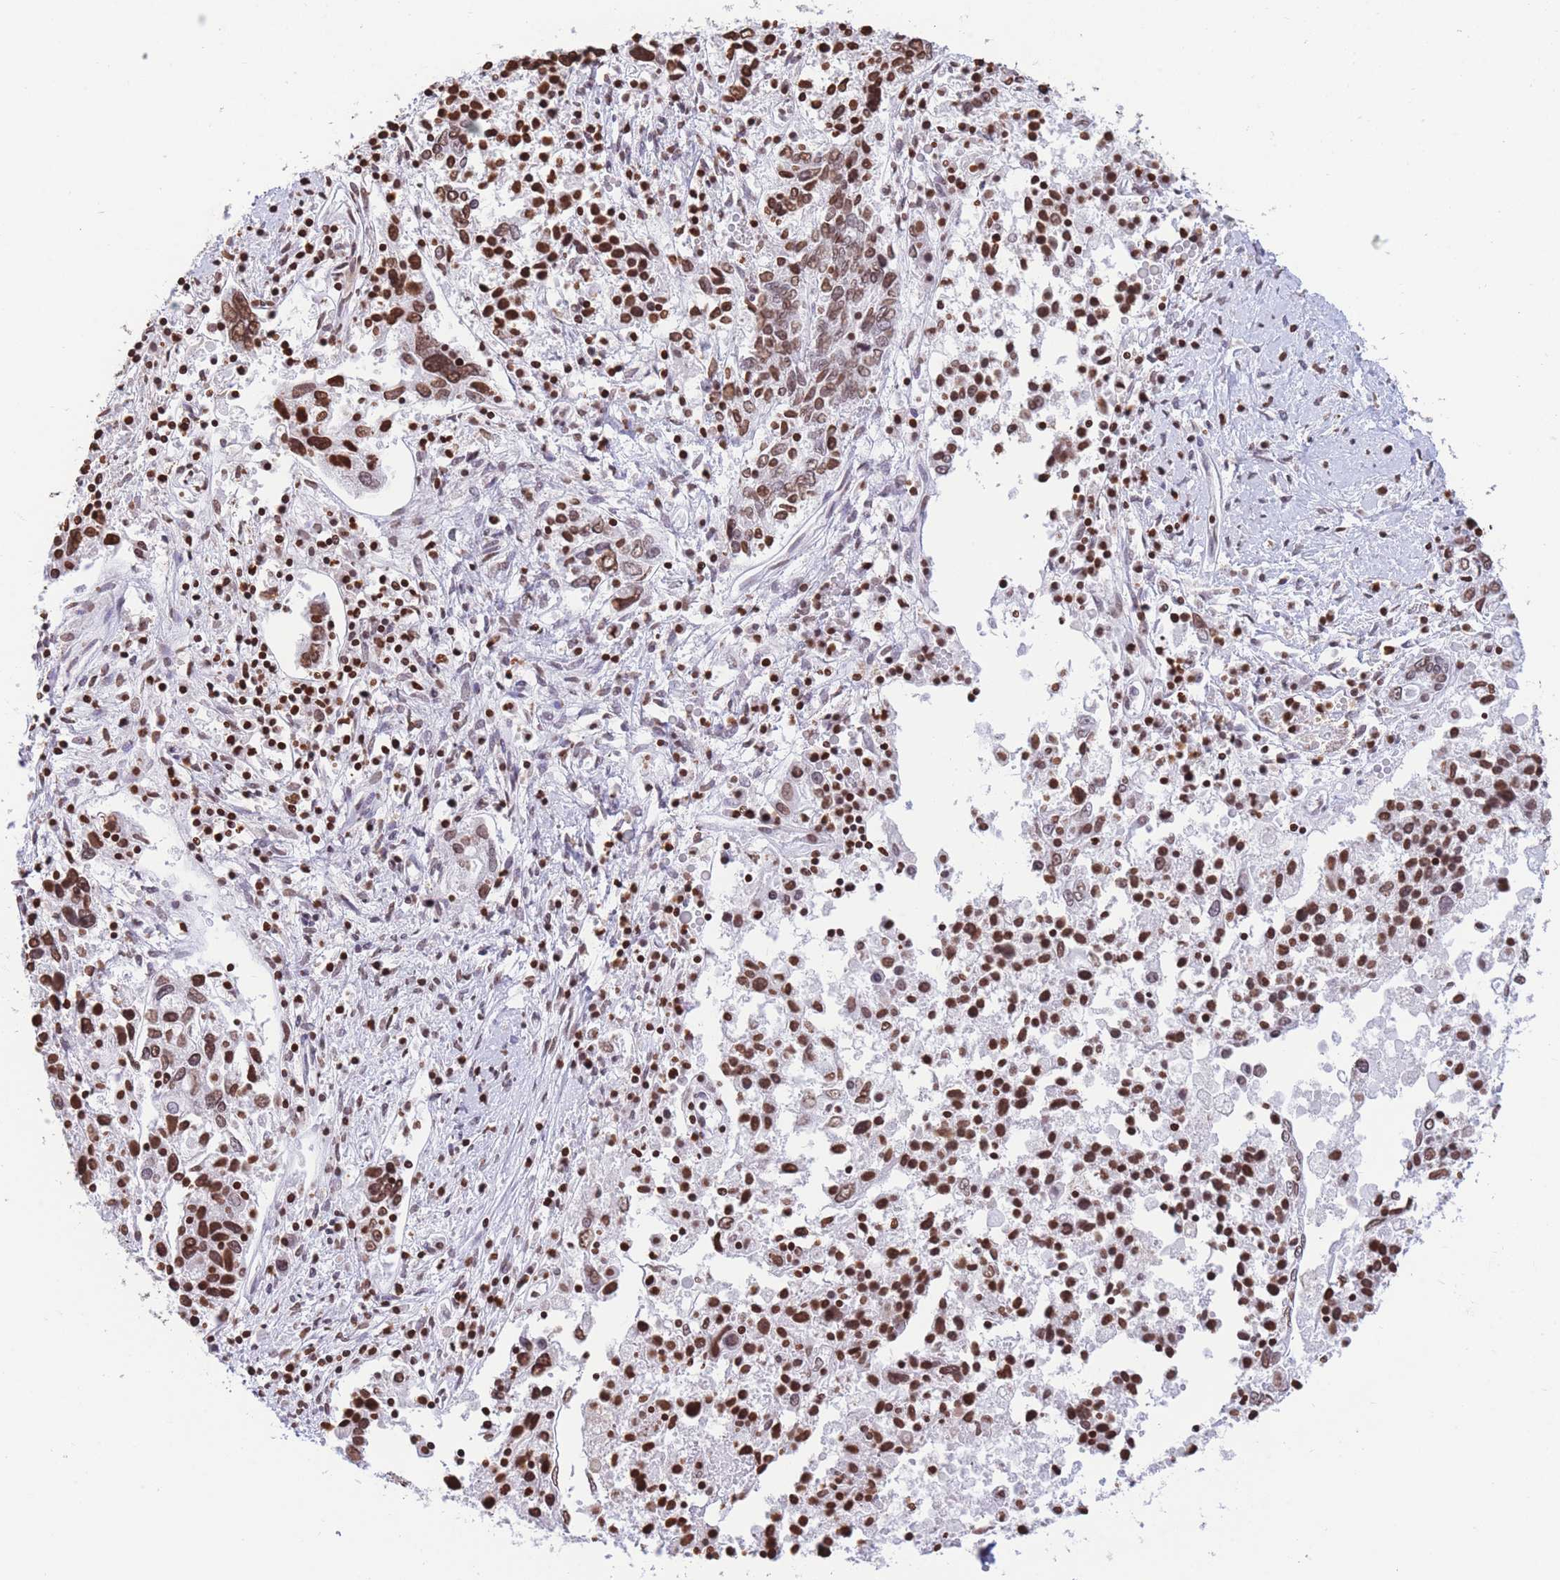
{"staining": {"intensity": "moderate", "quantity": ">75%", "location": "nuclear"}, "tissue": "ovarian cancer", "cell_type": "Tumor cells", "image_type": "cancer", "snomed": [{"axis": "morphology", "description": "Carcinoma, endometroid"}, {"axis": "topography", "description": "Ovary"}], "caption": "Ovarian cancer stained for a protein (brown) demonstrates moderate nuclear positive expression in about >75% of tumor cells.", "gene": "H2BC11", "patient": {"sex": "female", "age": 62}}